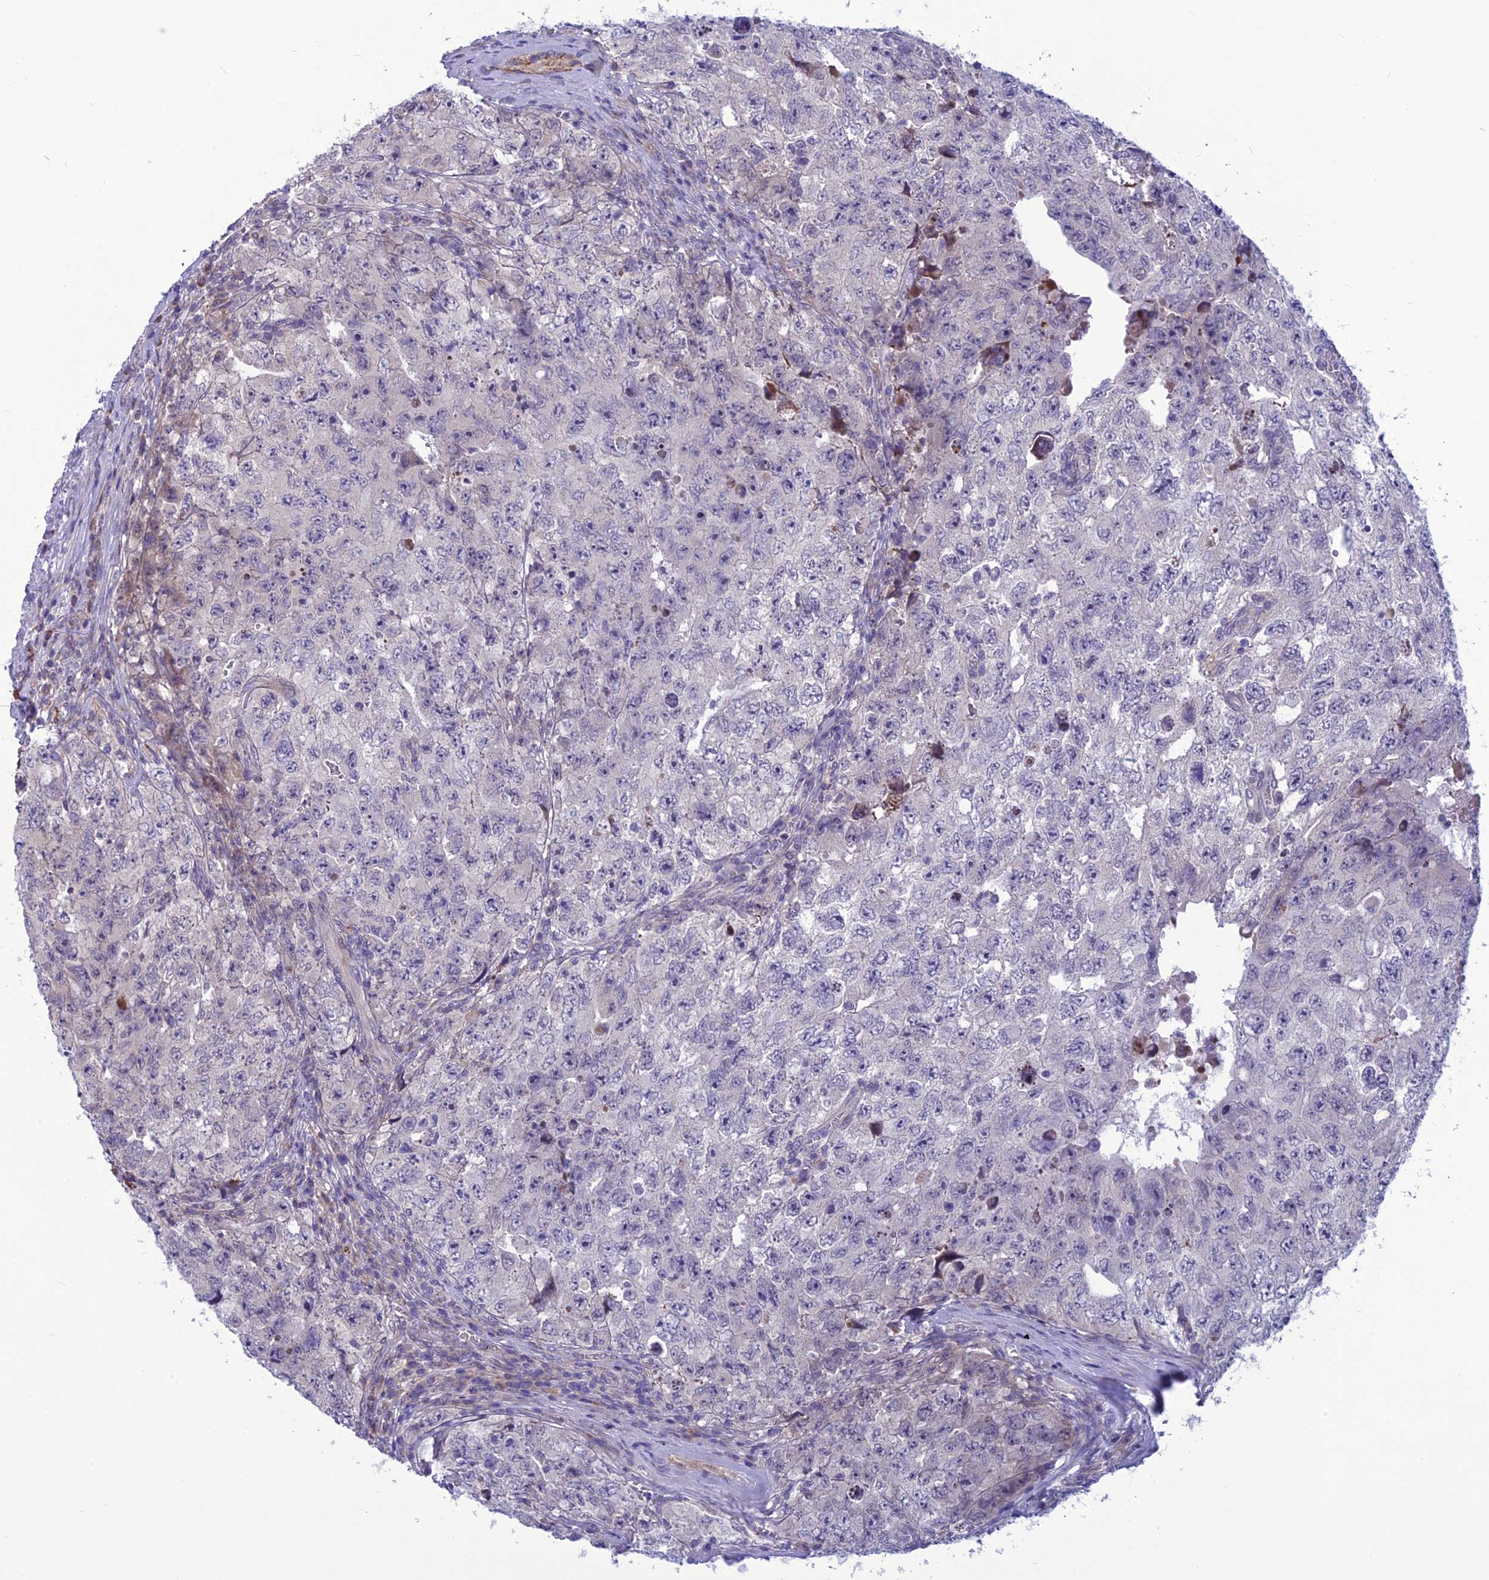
{"staining": {"intensity": "negative", "quantity": "none", "location": "none"}, "tissue": "testis cancer", "cell_type": "Tumor cells", "image_type": "cancer", "snomed": [{"axis": "morphology", "description": "Carcinoma, Embryonal, NOS"}, {"axis": "topography", "description": "Testis"}], "caption": "Tumor cells show no significant expression in testis embryonal carcinoma. The staining is performed using DAB (3,3'-diaminobenzidine) brown chromogen with nuclei counter-stained in using hematoxylin.", "gene": "PSMF1", "patient": {"sex": "male", "age": 17}}